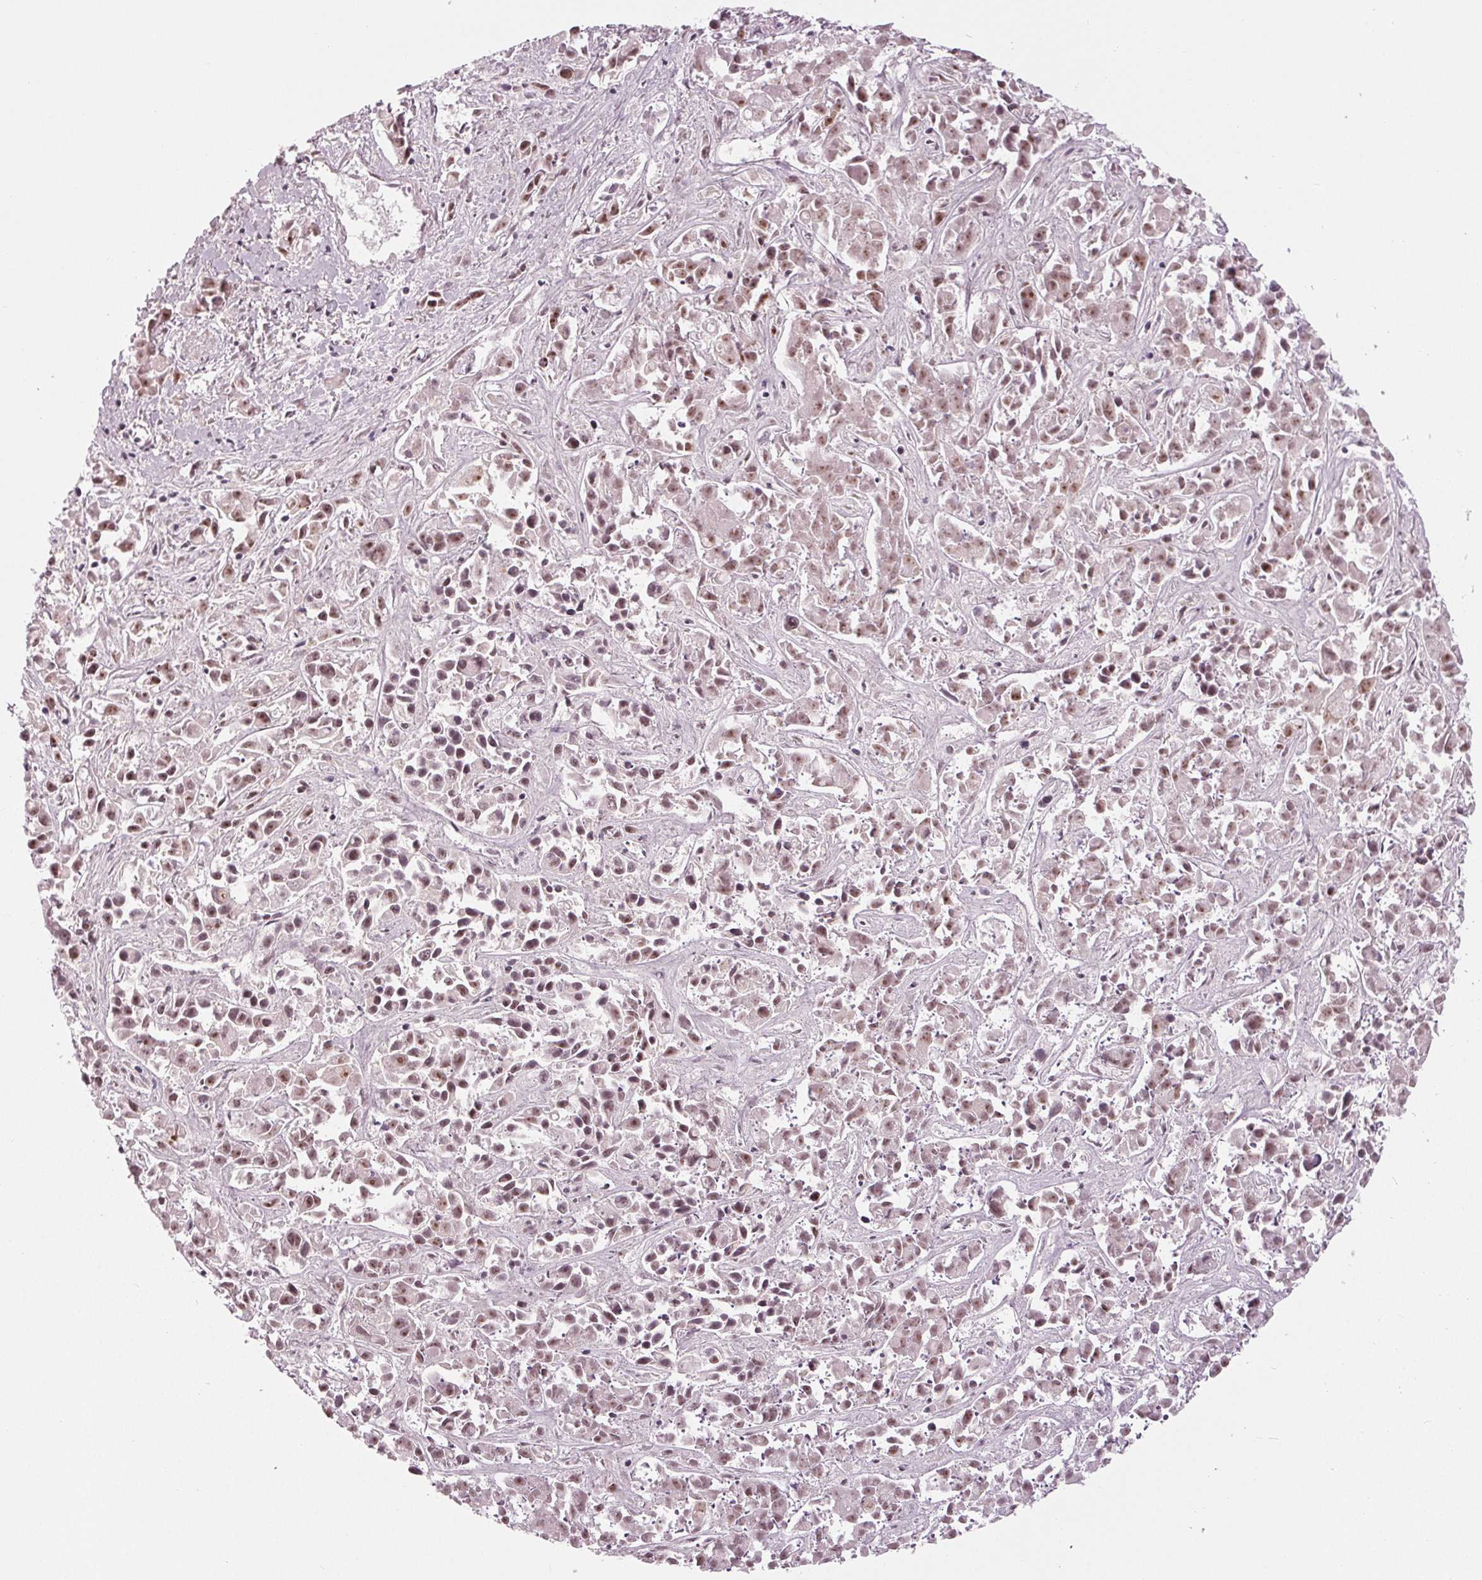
{"staining": {"intensity": "moderate", "quantity": ">75%", "location": "nuclear"}, "tissue": "liver cancer", "cell_type": "Tumor cells", "image_type": "cancer", "snomed": [{"axis": "morphology", "description": "Cholangiocarcinoma"}, {"axis": "topography", "description": "Liver"}], "caption": "Liver cholangiocarcinoma tissue displays moderate nuclear positivity in about >75% of tumor cells, visualized by immunohistochemistry.", "gene": "DDX41", "patient": {"sex": "female", "age": 81}}